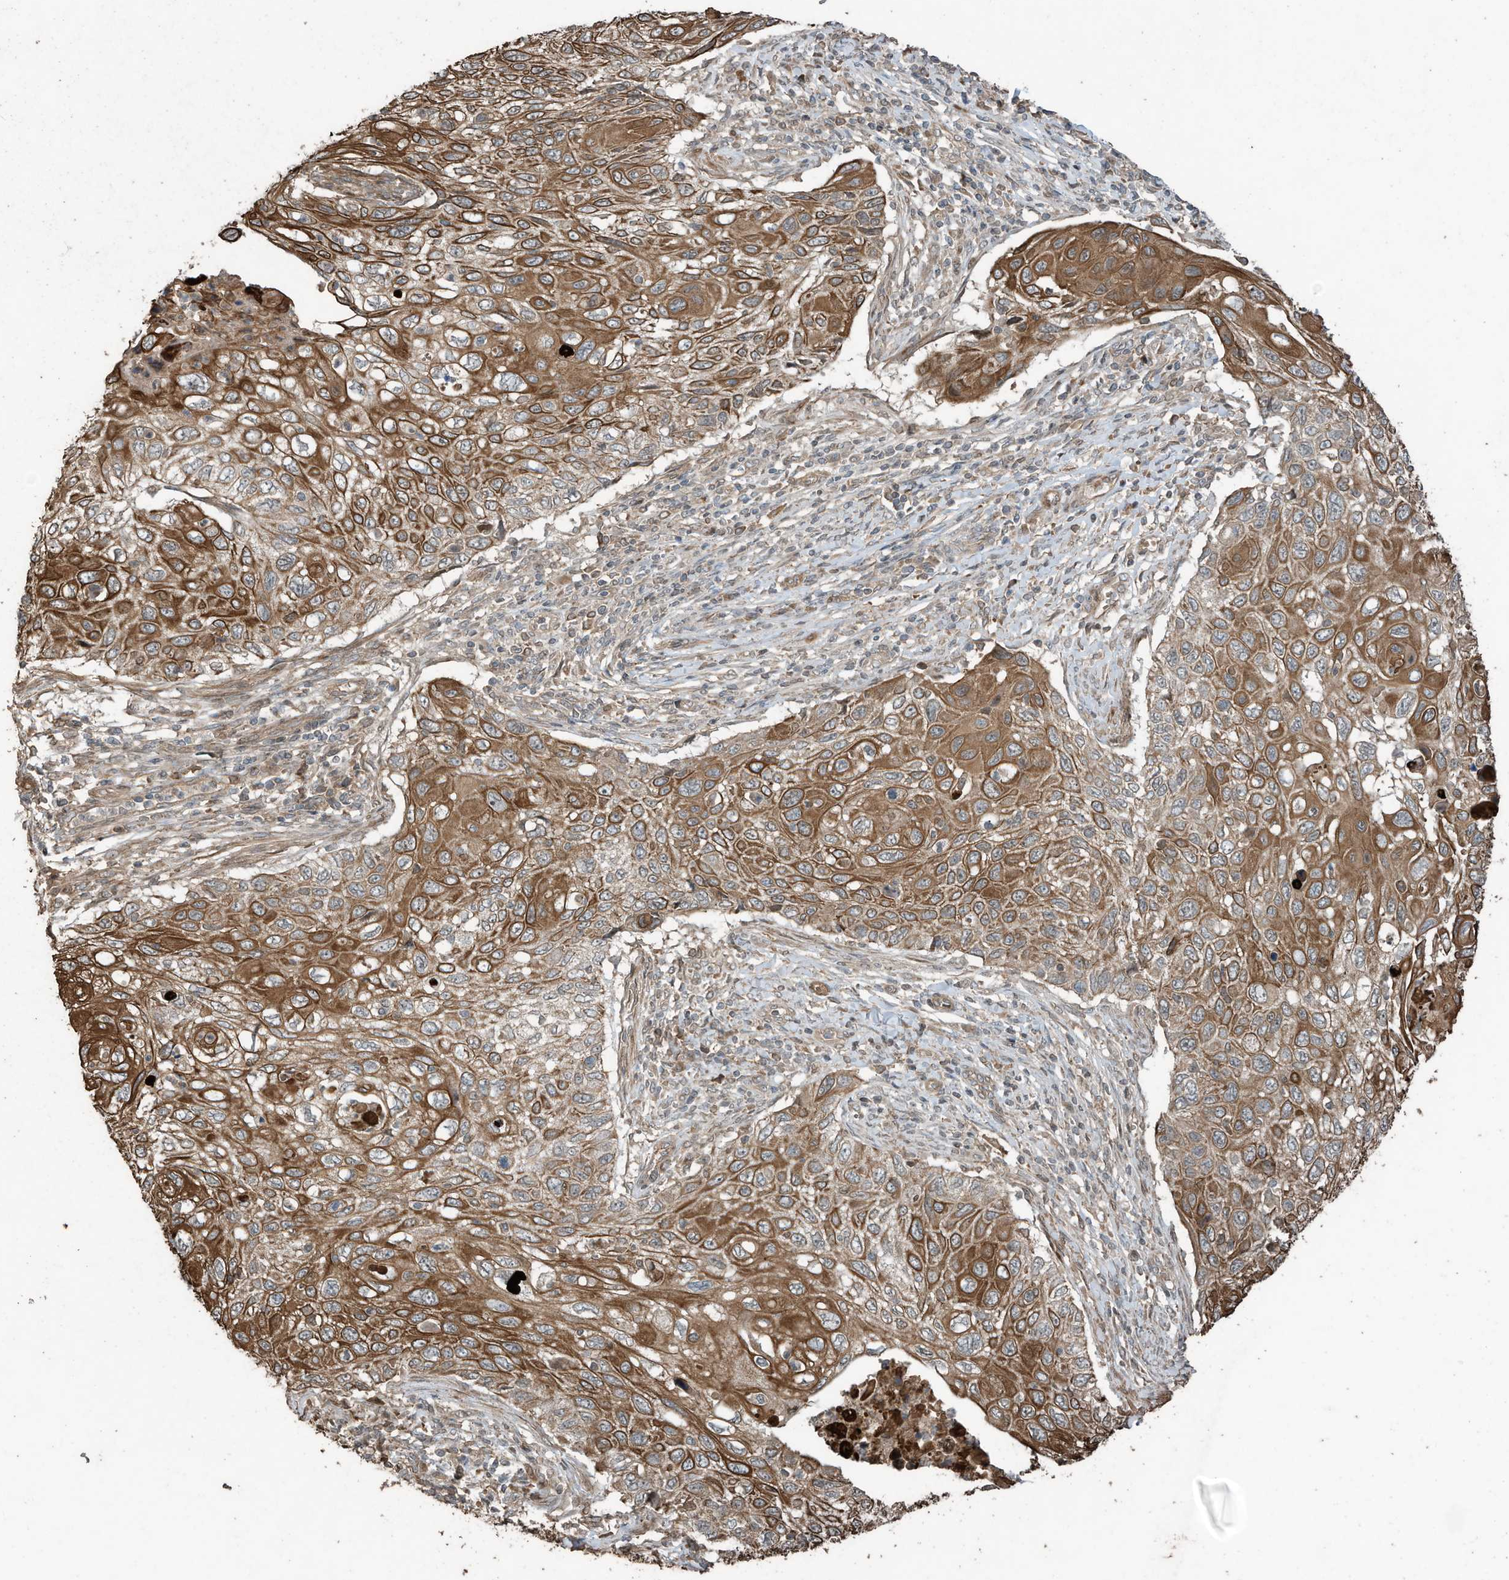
{"staining": {"intensity": "strong", "quantity": ">75%", "location": "cytoplasmic/membranous"}, "tissue": "cervical cancer", "cell_type": "Tumor cells", "image_type": "cancer", "snomed": [{"axis": "morphology", "description": "Squamous cell carcinoma, NOS"}, {"axis": "topography", "description": "Cervix"}], "caption": "Cervical cancer (squamous cell carcinoma) stained with a brown dye demonstrates strong cytoplasmic/membranous positive positivity in about >75% of tumor cells.", "gene": "ZNF653", "patient": {"sex": "female", "age": 70}}